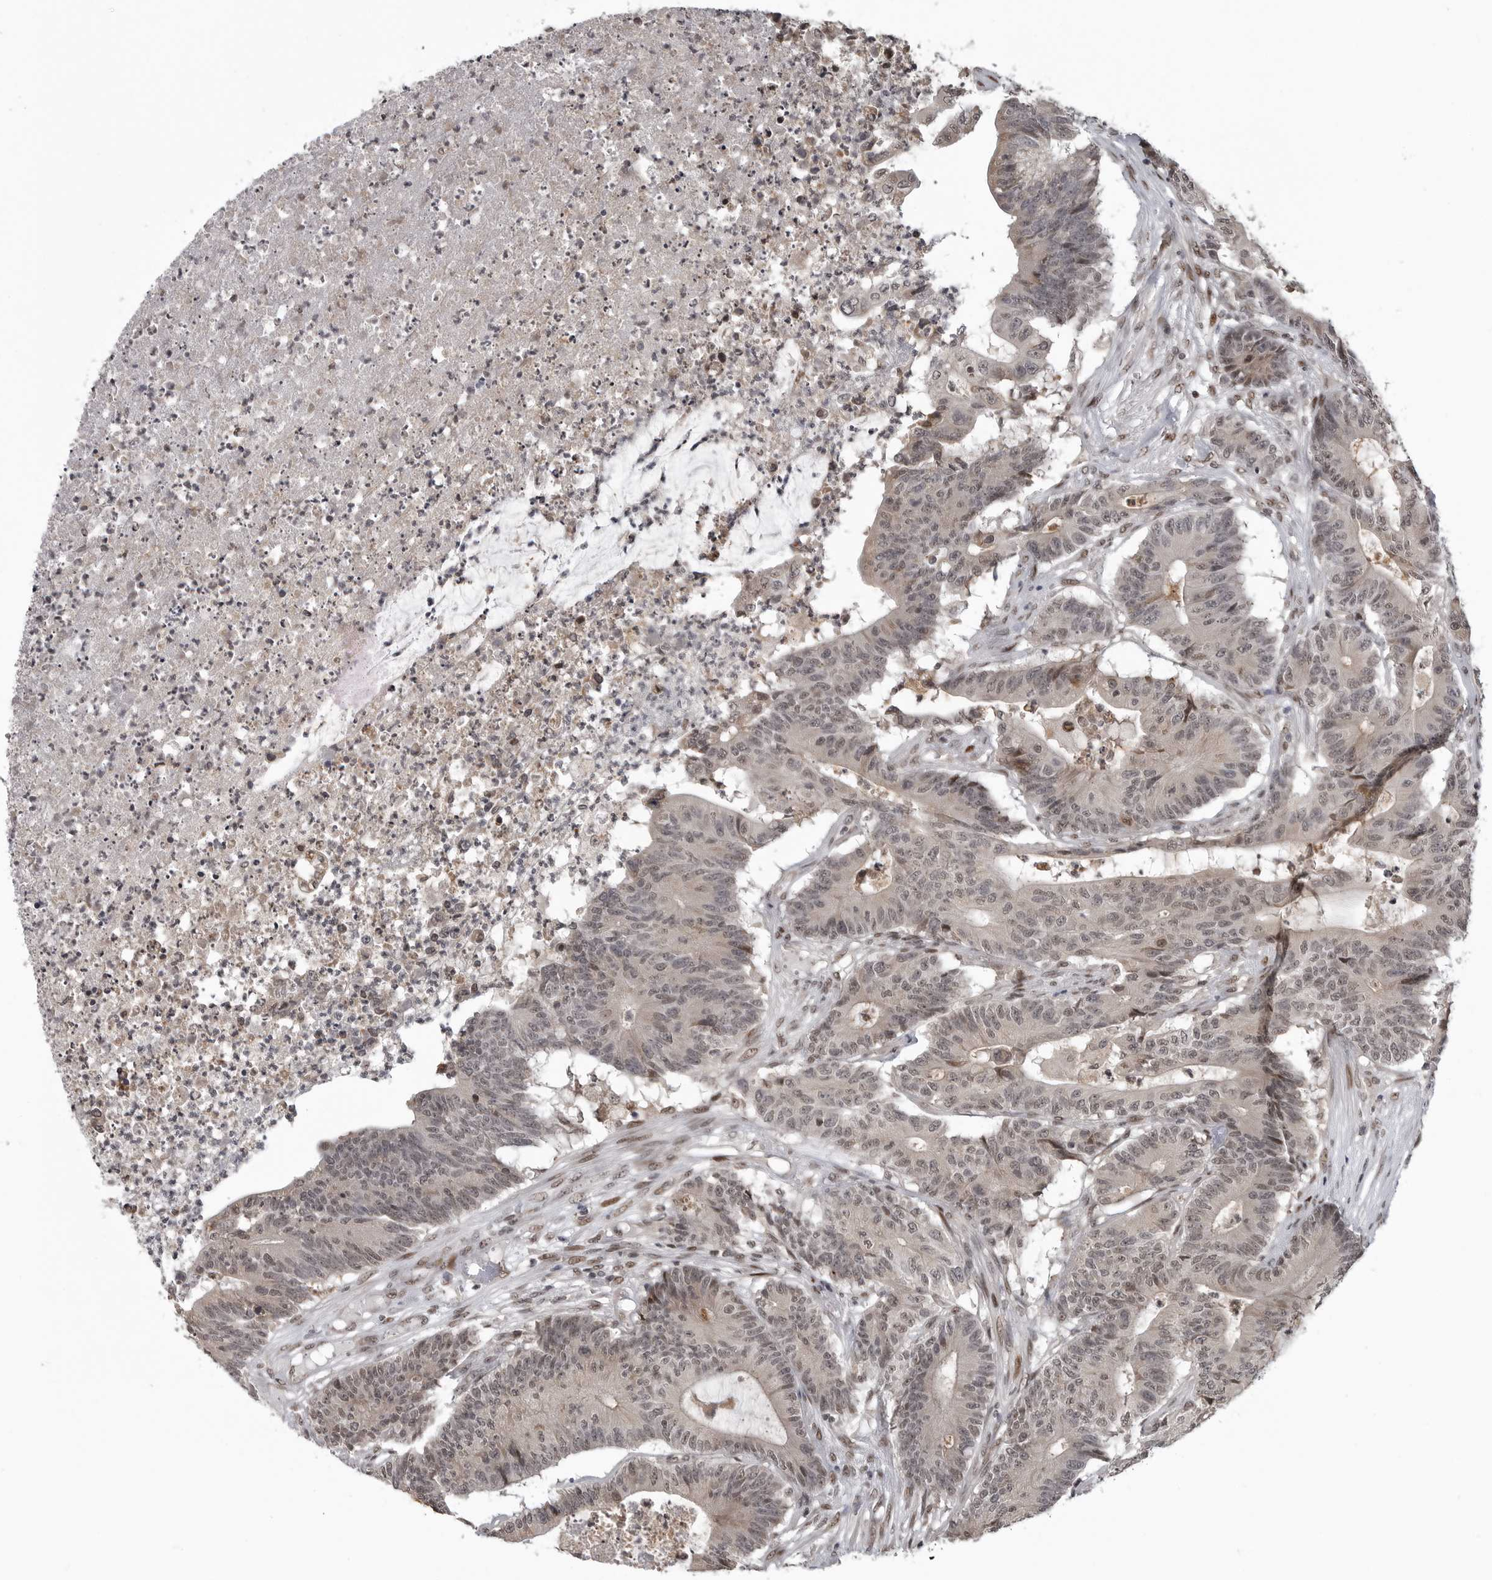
{"staining": {"intensity": "weak", "quantity": "25%-75%", "location": "nuclear"}, "tissue": "colorectal cancer", "cell_type": "Tumor cells", "image_type": "cancer", "snomed": [{"axis": "morphology", "description": "Adenocarcinoma, NOS"}, {"axis": "topography", "description": "Colon"}], "caption": "An image of human colorectal cancer stained for a protein shows weak nuclear brown staining in tumor cells. The staining was performed using DAB (3,3'-diaminobenzidine) to visualize the protein expression in brown, while the nuclei were stained in blue with hematoxylin (Magnification: 20x).", "gene": "C8orf58", "patient": {"sex": "female", "age": 84}}